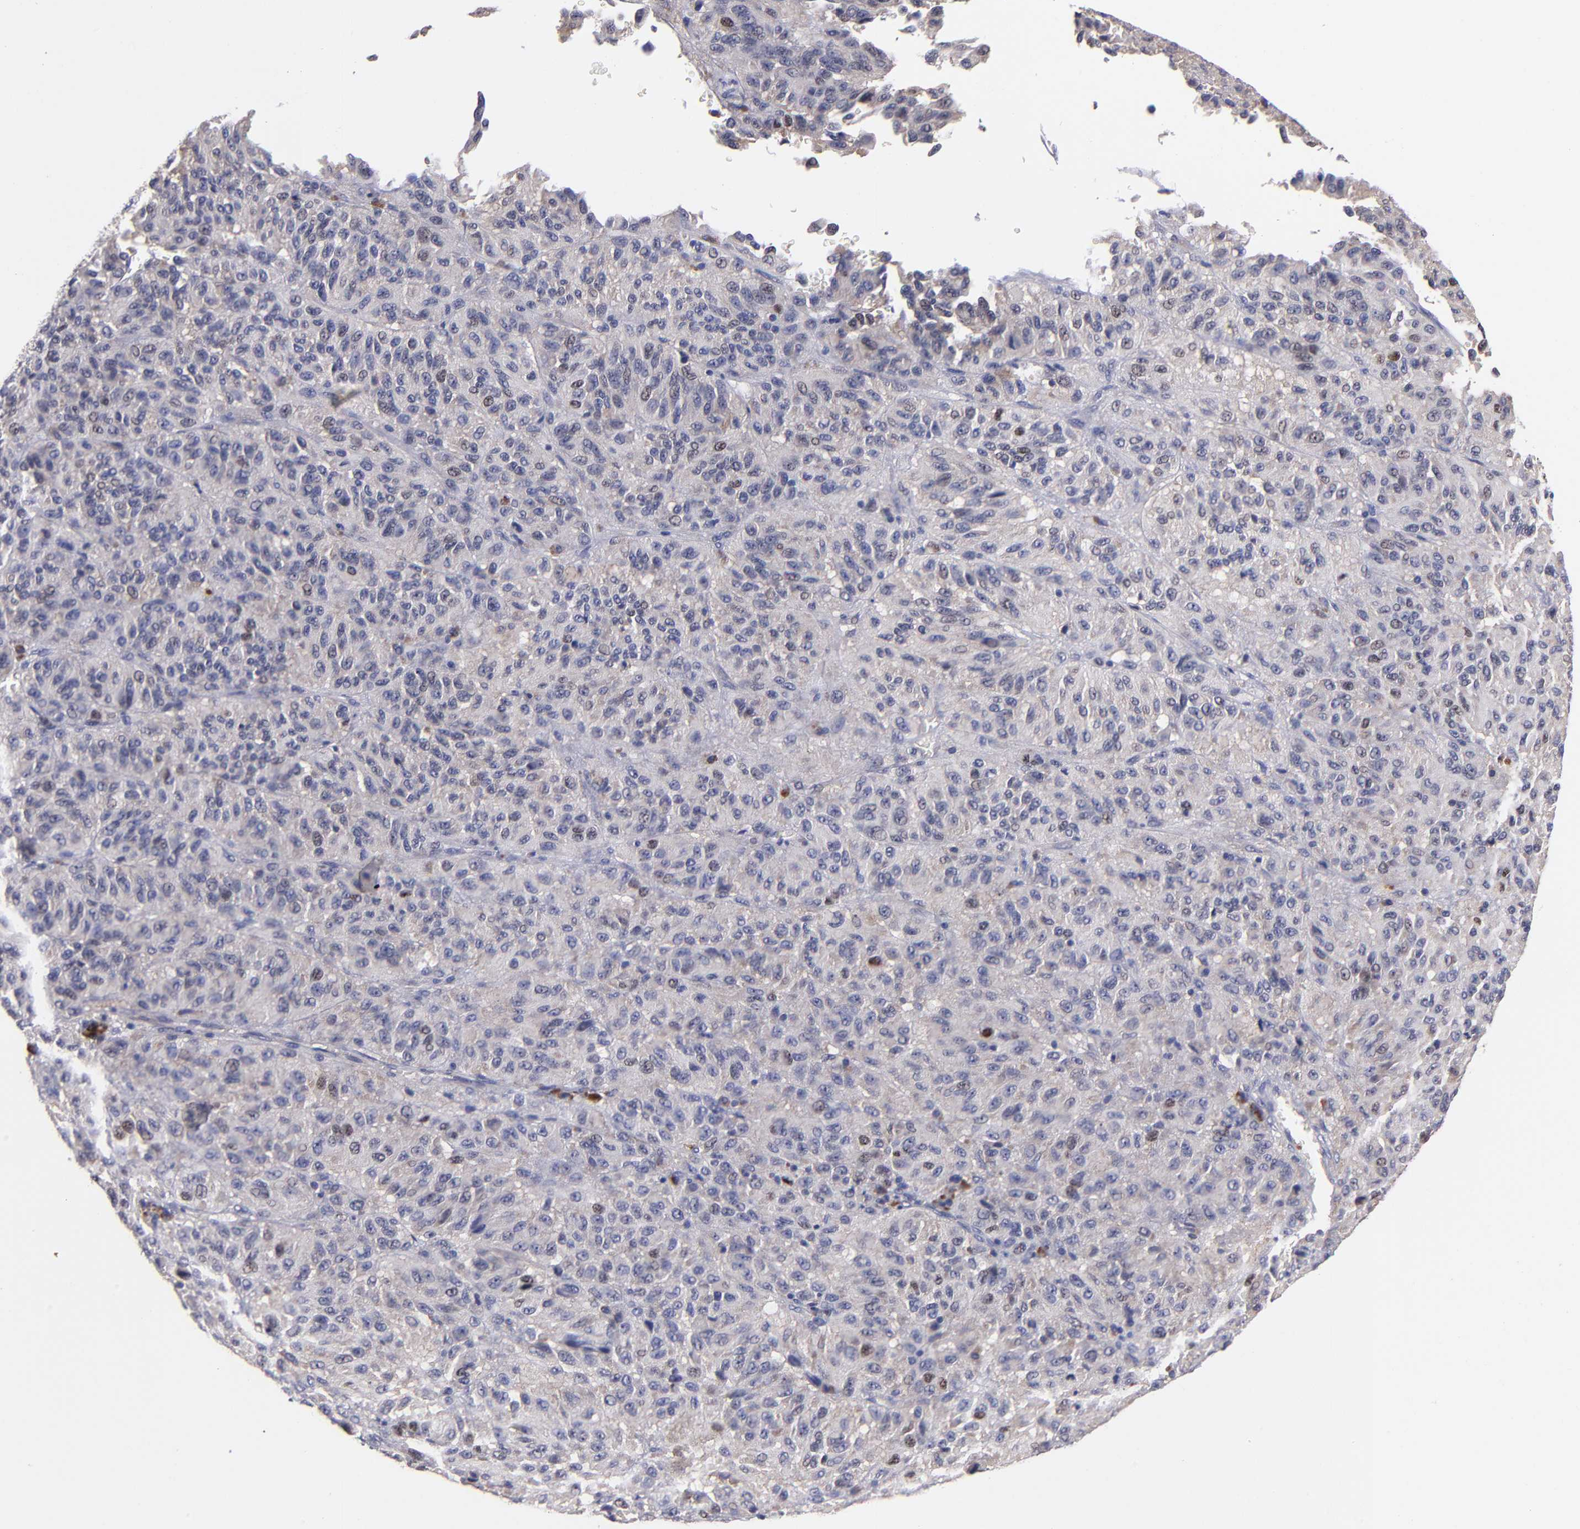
{"staining": {"intensity": "weak", "quantity": ">75%", "location": "cytoplasmic/membranous"}, "tissue": "melanoma", "cell_type": "Tumor cells", "image_type": "cancer", "snomed": [{"axis": "morphology", "description": "Malignant melanoma, Metastatic site"}, {"axis": "topography", "description": "Lung"}], "caption": "The image exhibits immunohistochemical staining of melanoma. There is weak cytoplasmic/membranous expression is present in about >75% of tumor cells.", "gene": "EIF3L", "patient": {"sex": "male", "age": 64}}